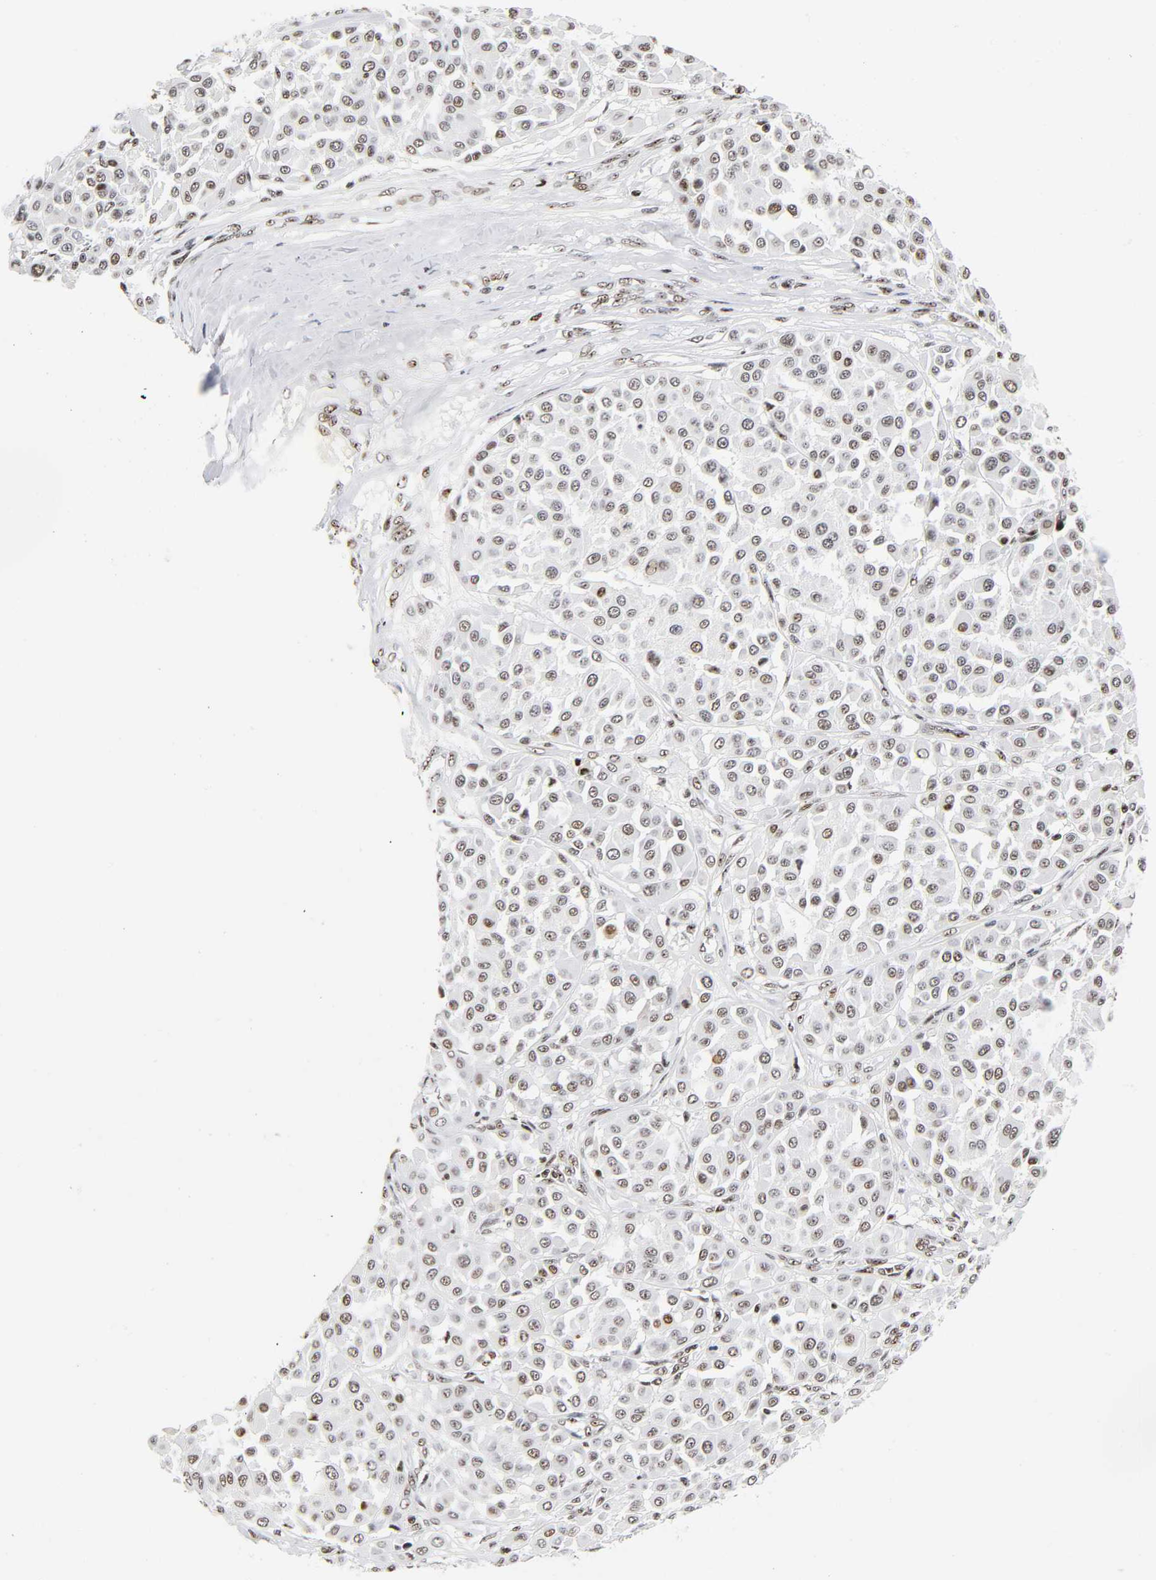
{"staining": {"intensity": "moderate", "quantity": ">75%", "location": "nuclear"}, "tissue": "melanoma", "cell_type": "Tumor cells", "image_type": "cancer", "snomed": [{"axis": "morphology", "description": "Malignant melanoma, Metastatic site"}, {"axis": "topography", "description": "Soft tissue"}], "caption": "Melanoma stained for a protein demonstrates moderate nuclear positivity in tumor cells. The protein of interest is shown in brown color, while the nuclei are stained blue.", "gene": "UBTF", "patient": {"sex": "male", "age": 41}}